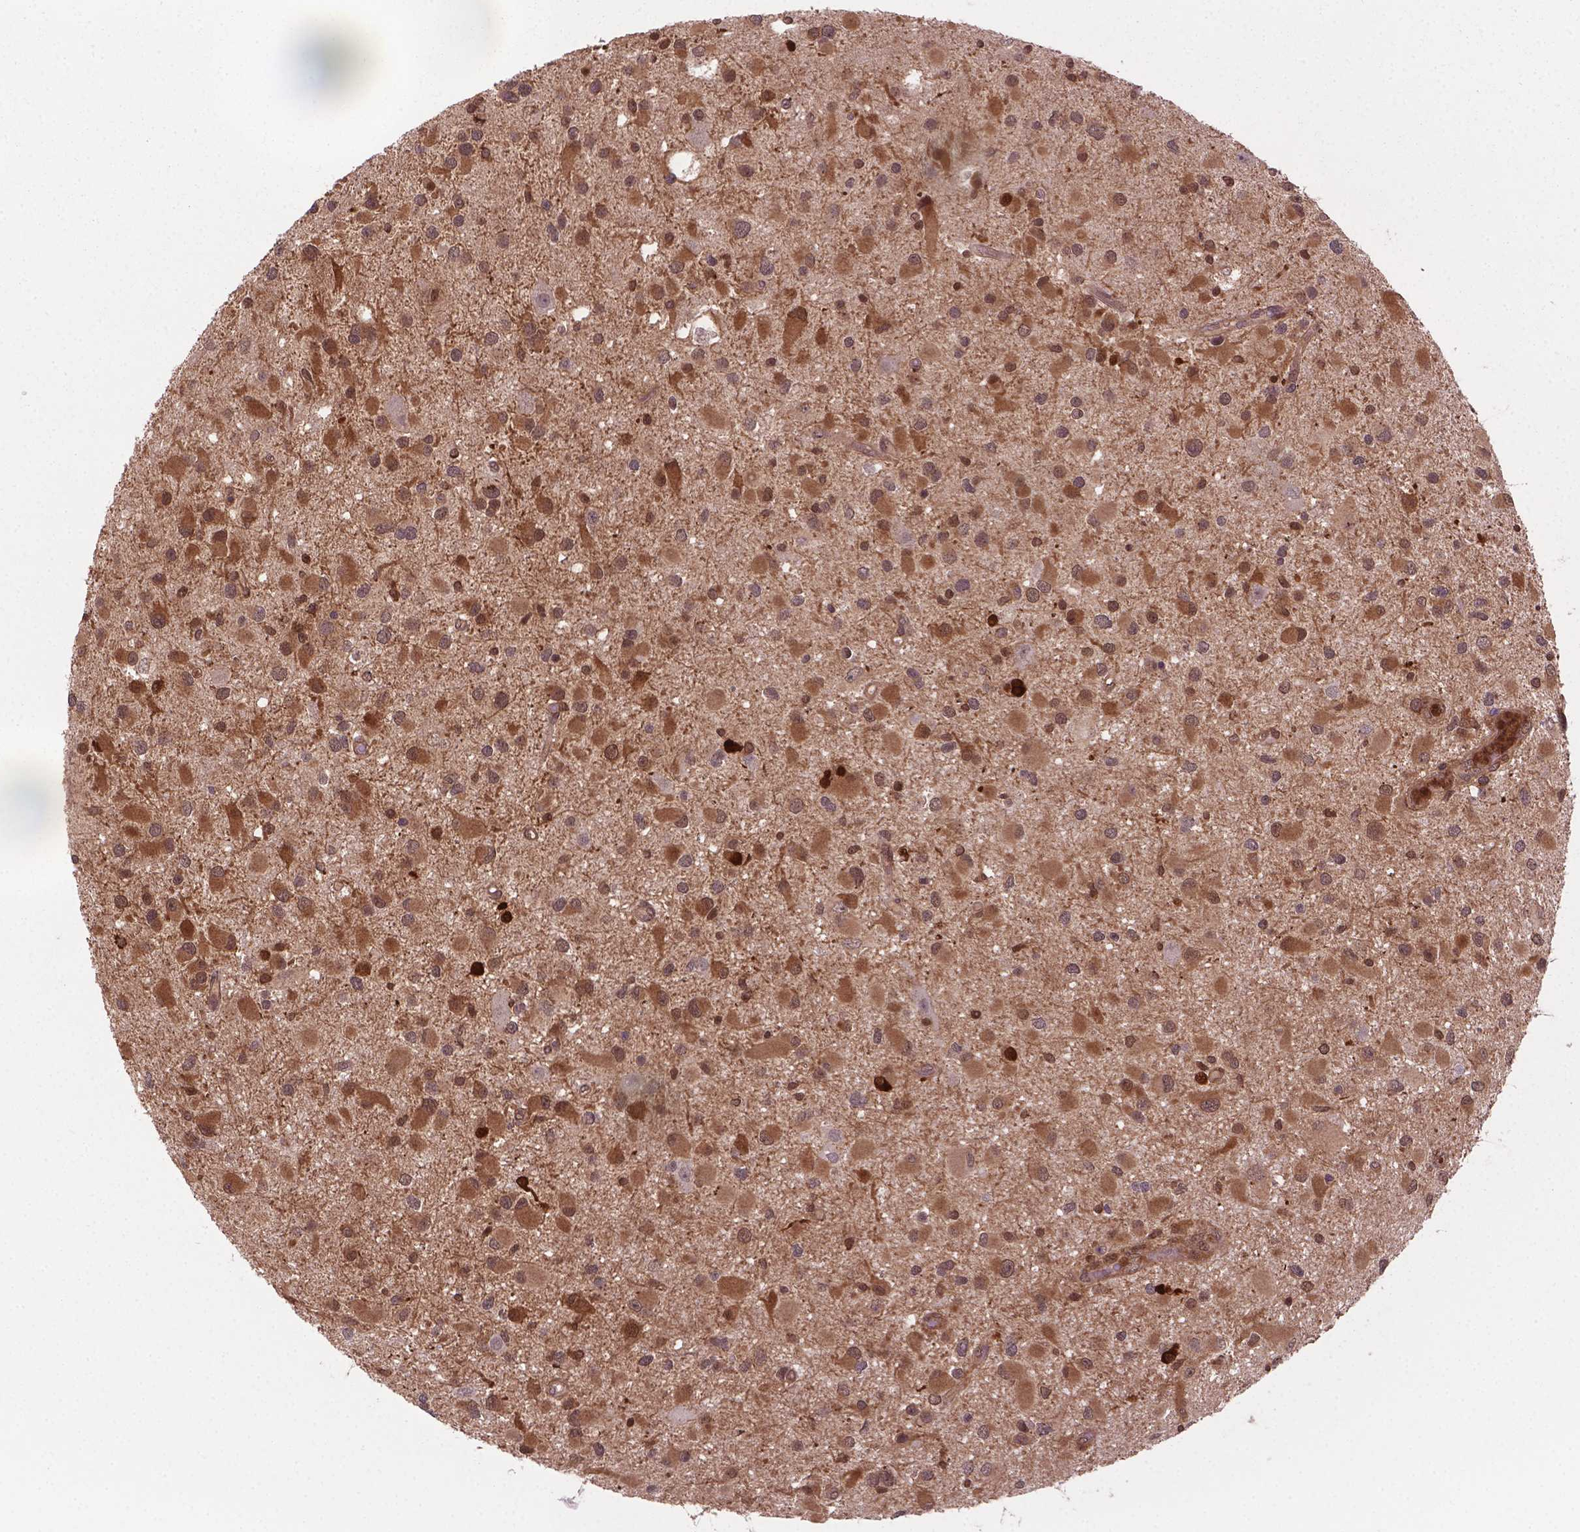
{"staining": {"intensity": "moderate", "quantity": ">75%", "location": "cytoplasmic/membranous,nuclear"}, "tissue": "glioma", "cell_type": "Tumor cells", "image_type": "cancer", "snomed": [{"axis": "morphology", "description": "Glioma, malignant, Low grade"}, {"axis": "topography", "description": "Brain"}], "caption": "Immunohistochemistry of human malignant low-grade glioma shows medium levels of moderate cytoplasmic/membranous and nuclear positivity in approximately >75% of tumor cells.", "gene": "PLIN3", "patient": {"sex": "female", "age": 32}}